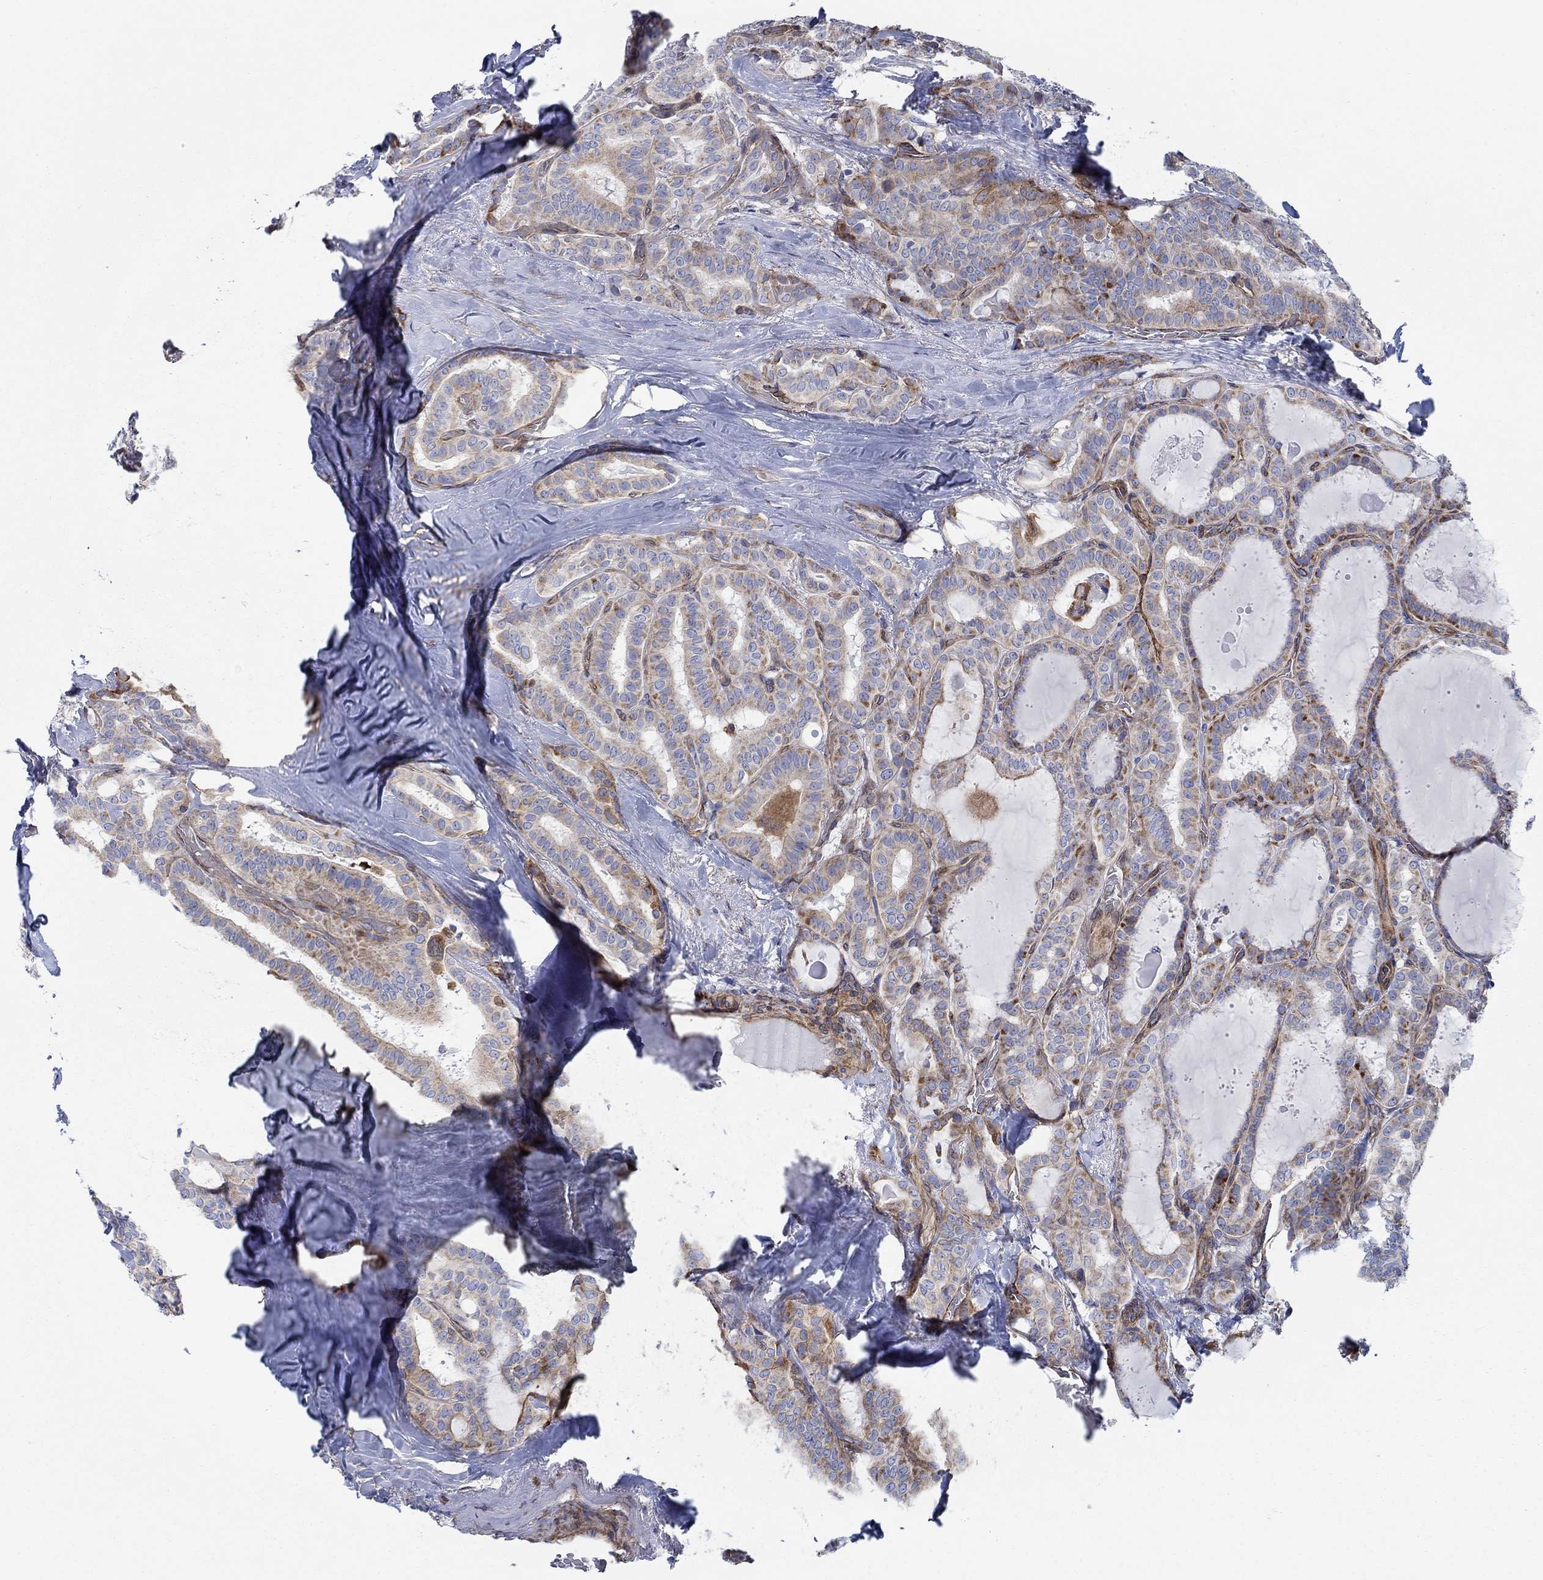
{"staining": {"intensity": "moderate", "quantity": ">75%", "location": "cytoplasmic/membranous"}, "tissue": "thyroid cancer", "cell_type": "Tumor cells", "image_type": "cancer", "snomed": [{"axis": "morphology", "description": "Papillary adenocarcinoma, NOS"}, {"axis": "topography", "description": "Thyroid gland"}], "caption": "Moderate cytoplasmic/membranous protein positivity is identified in approximately >75% of tumor cells in thyroid cancer.", "gene": "FMN1", "patient": {"sex": "female", "age": 39}}